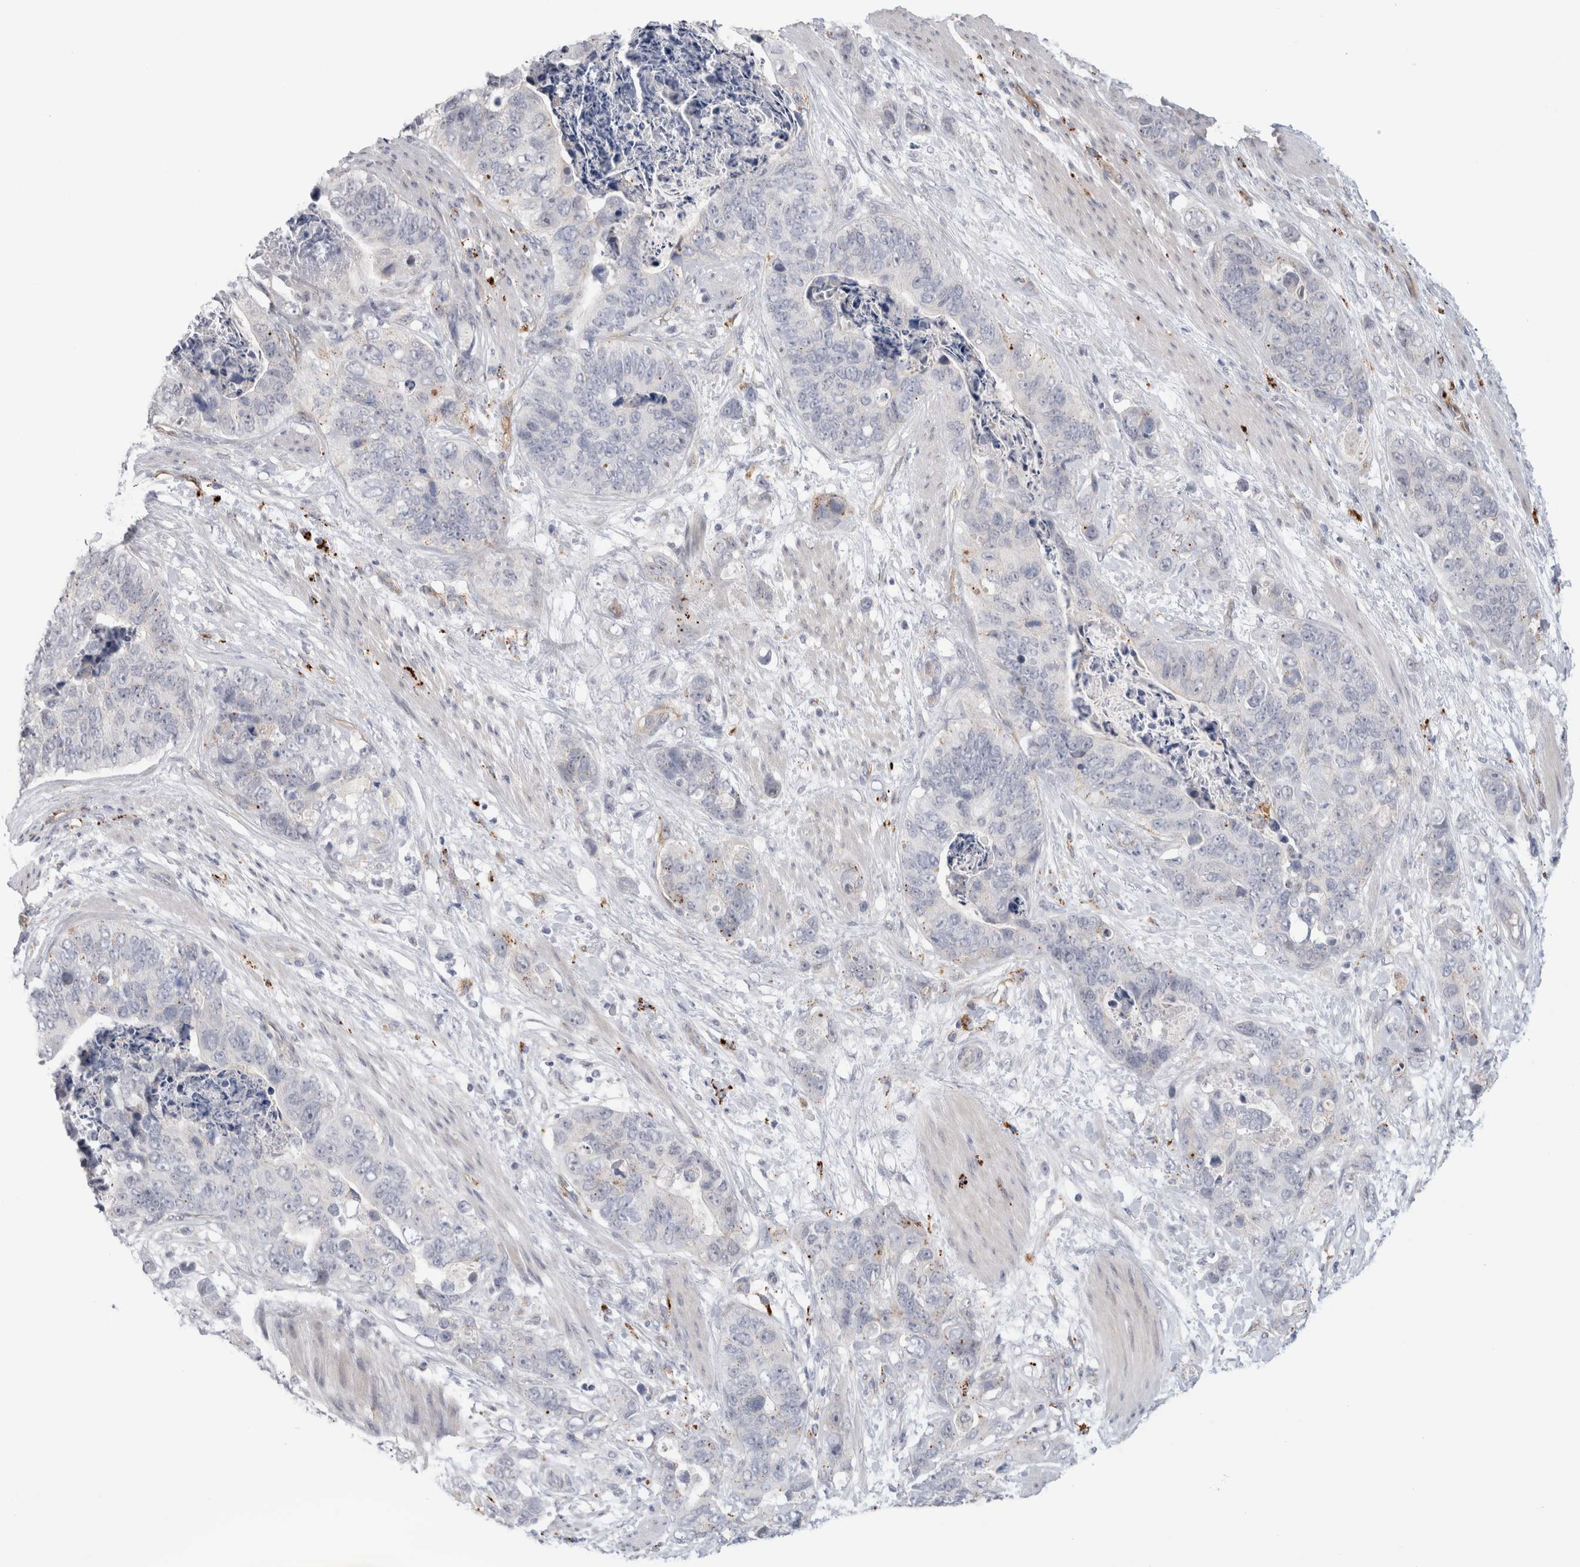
{"staining": {"intensity": "negative", "quantity": "none", "location": "none"}, "tissue": "stomach cancer", "cell_type": "Tumor cells", "image_type": "cancer", "snomed": [{"axis": "morphology", "description": "Normal tissue, NOS"}, {"axis": "morphology", "description": "Adenocarcinoma, NOS"}, {"axis": "topography", "description": "Stomach"}], "caption": "Immunohistochemistry (IHC) image of human stomach cancer stained for a protein (brown), which exhibits no positivity in tumor cells.", "gene": "ANKMY1", "patient": {"sex": "female", "age": 89}}